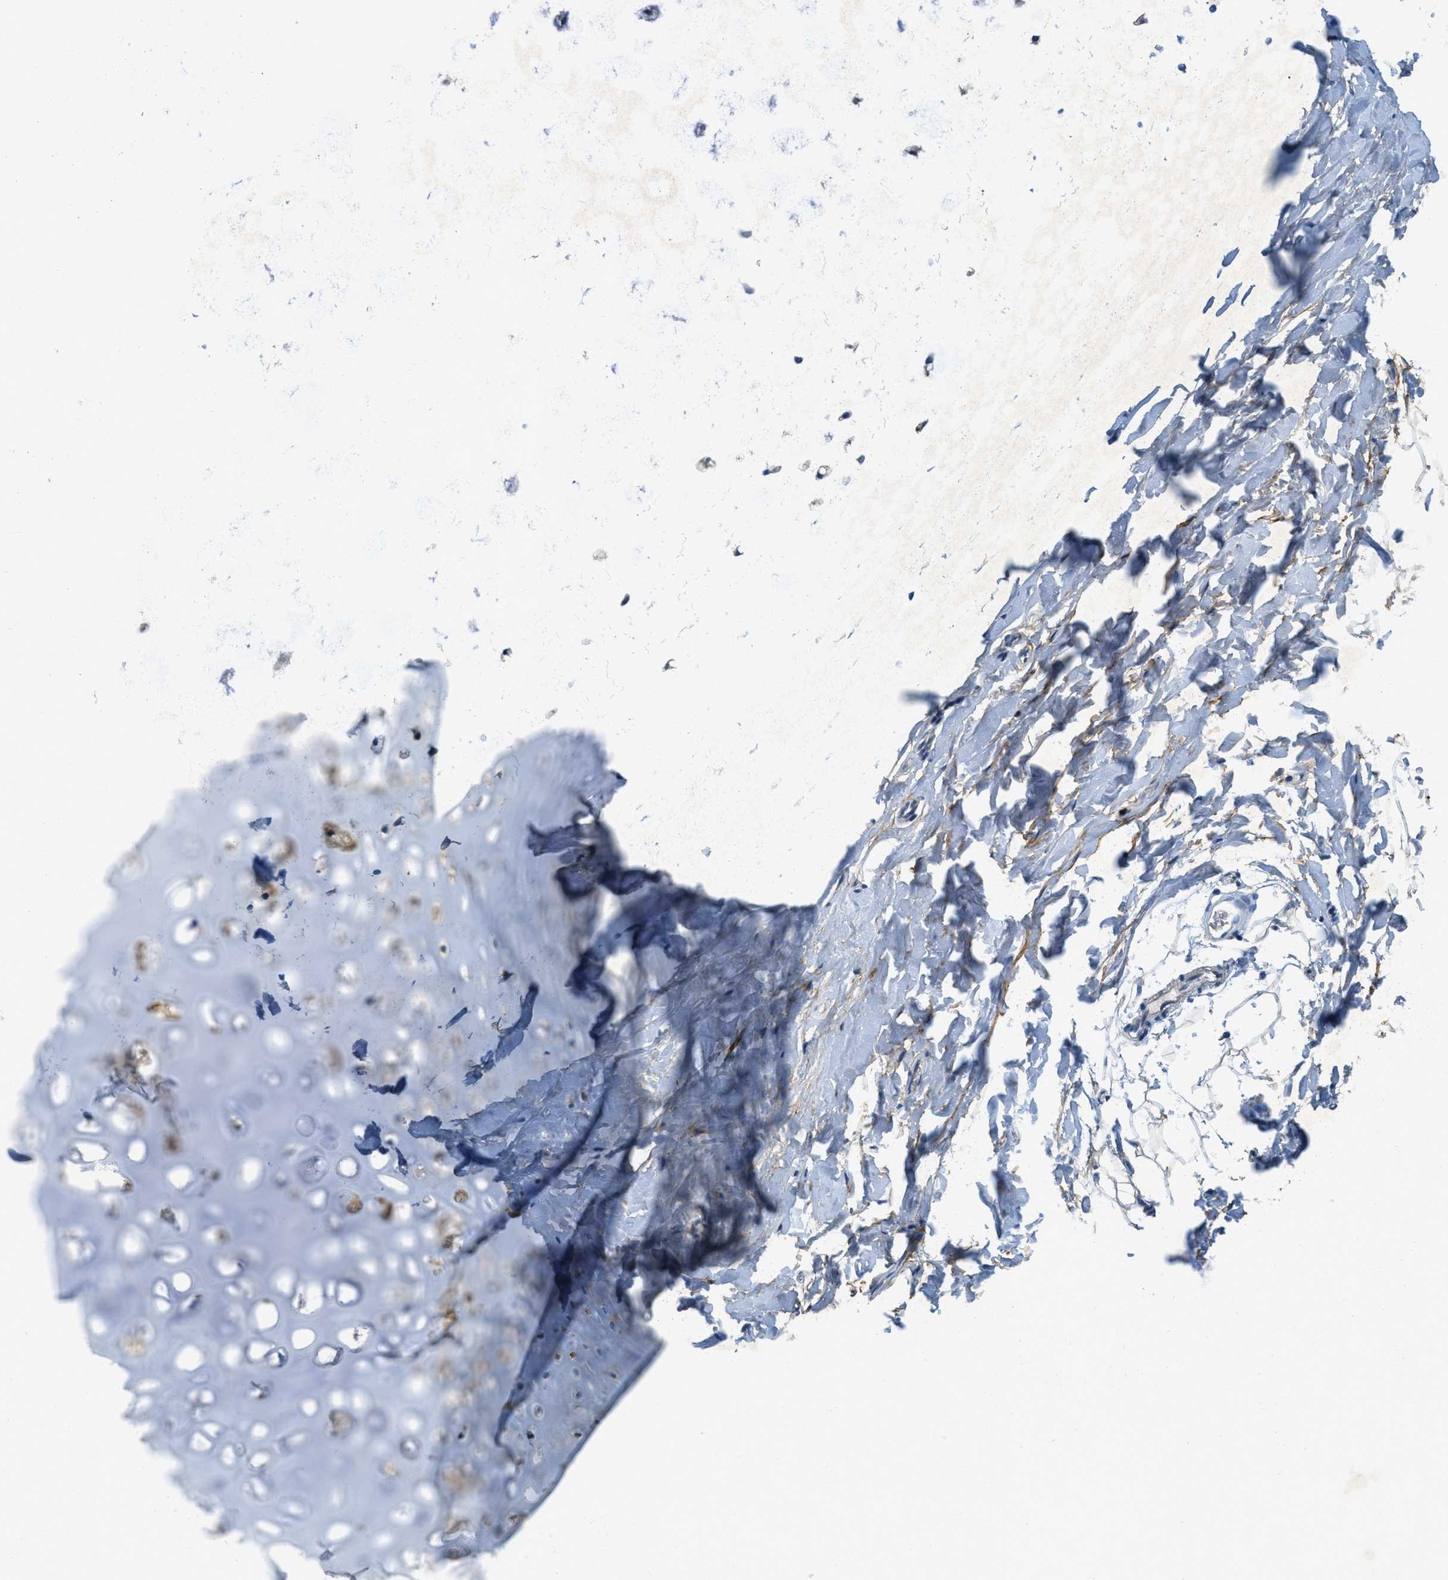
{"staining": {"intensity": "negative", "quantity": "none", "location": "none"}, "tissue": "adipose tissue", "cell_type": "Adipocytes", "image_type": "normal", "snomed": [{"axis": "morphology", "description": "Normal tissue, NOS"}, {"axis": "topography", "description": "Cartilage tissue"}, {"axis": "topography", "description": "Bronchus"}], "caption": "This is an IHC histopathology image of unremarkable human adipose tissue. There is no staining in adipocytes.", "gene": "SNX14", "patient": {"sex": "female", "age": 53}}